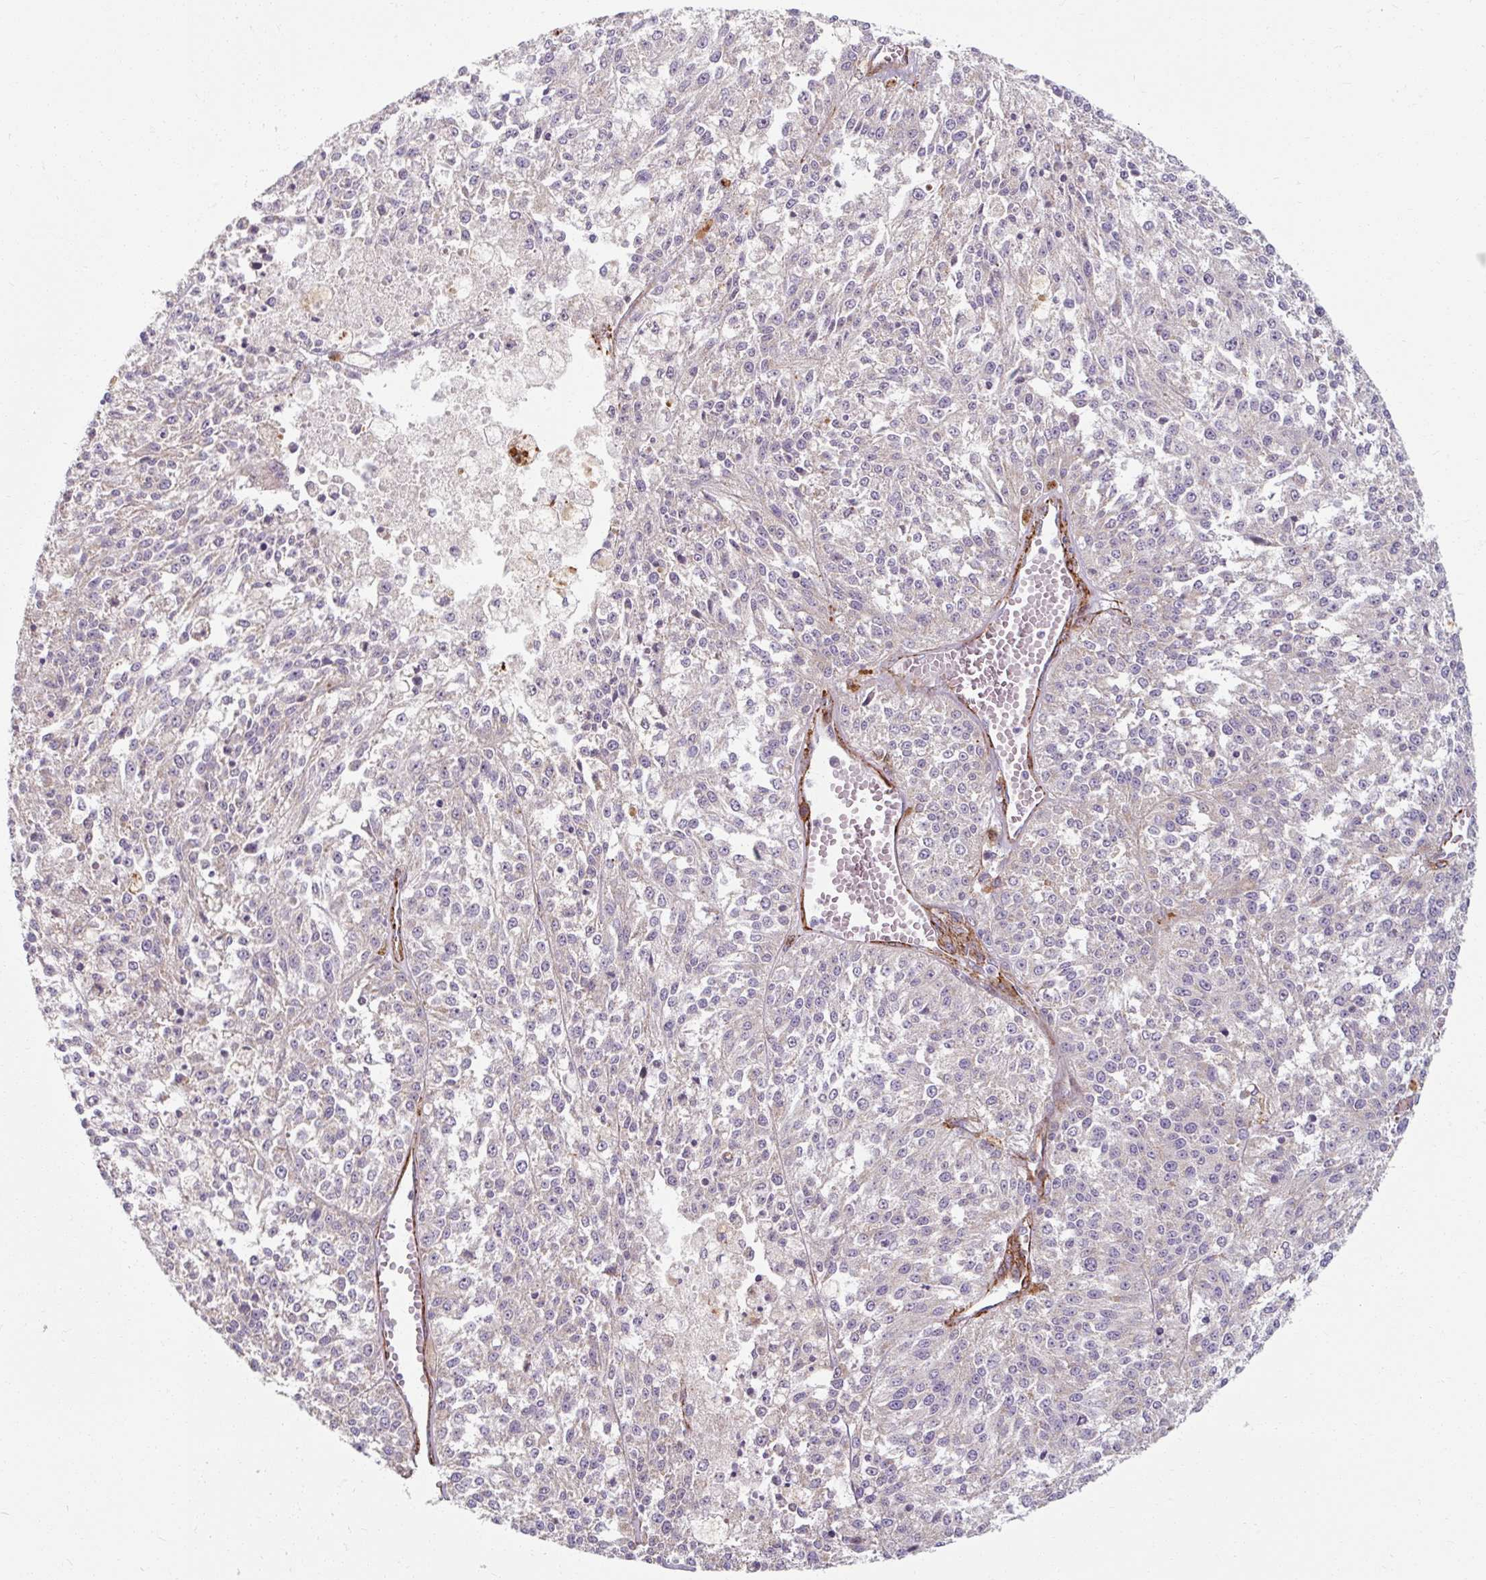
{"staining": {"intensity": "negative", "quantity": "none", "location": "none"}, "tissue": "melanoma", "cell_type": "Tumor cells", "image_type": "cancer", "snomed": [{"axis": "morphology", "description": "Malignant melanoma, NOS"}, {"axis": "topography", "description": "Skin"}], "caption": "This is an IHC photomicrograph of malignant melanoma. There is no expression in tumor cells.", "gene": "MRPS5", "patient": {"sex": "female", "age": 64}}